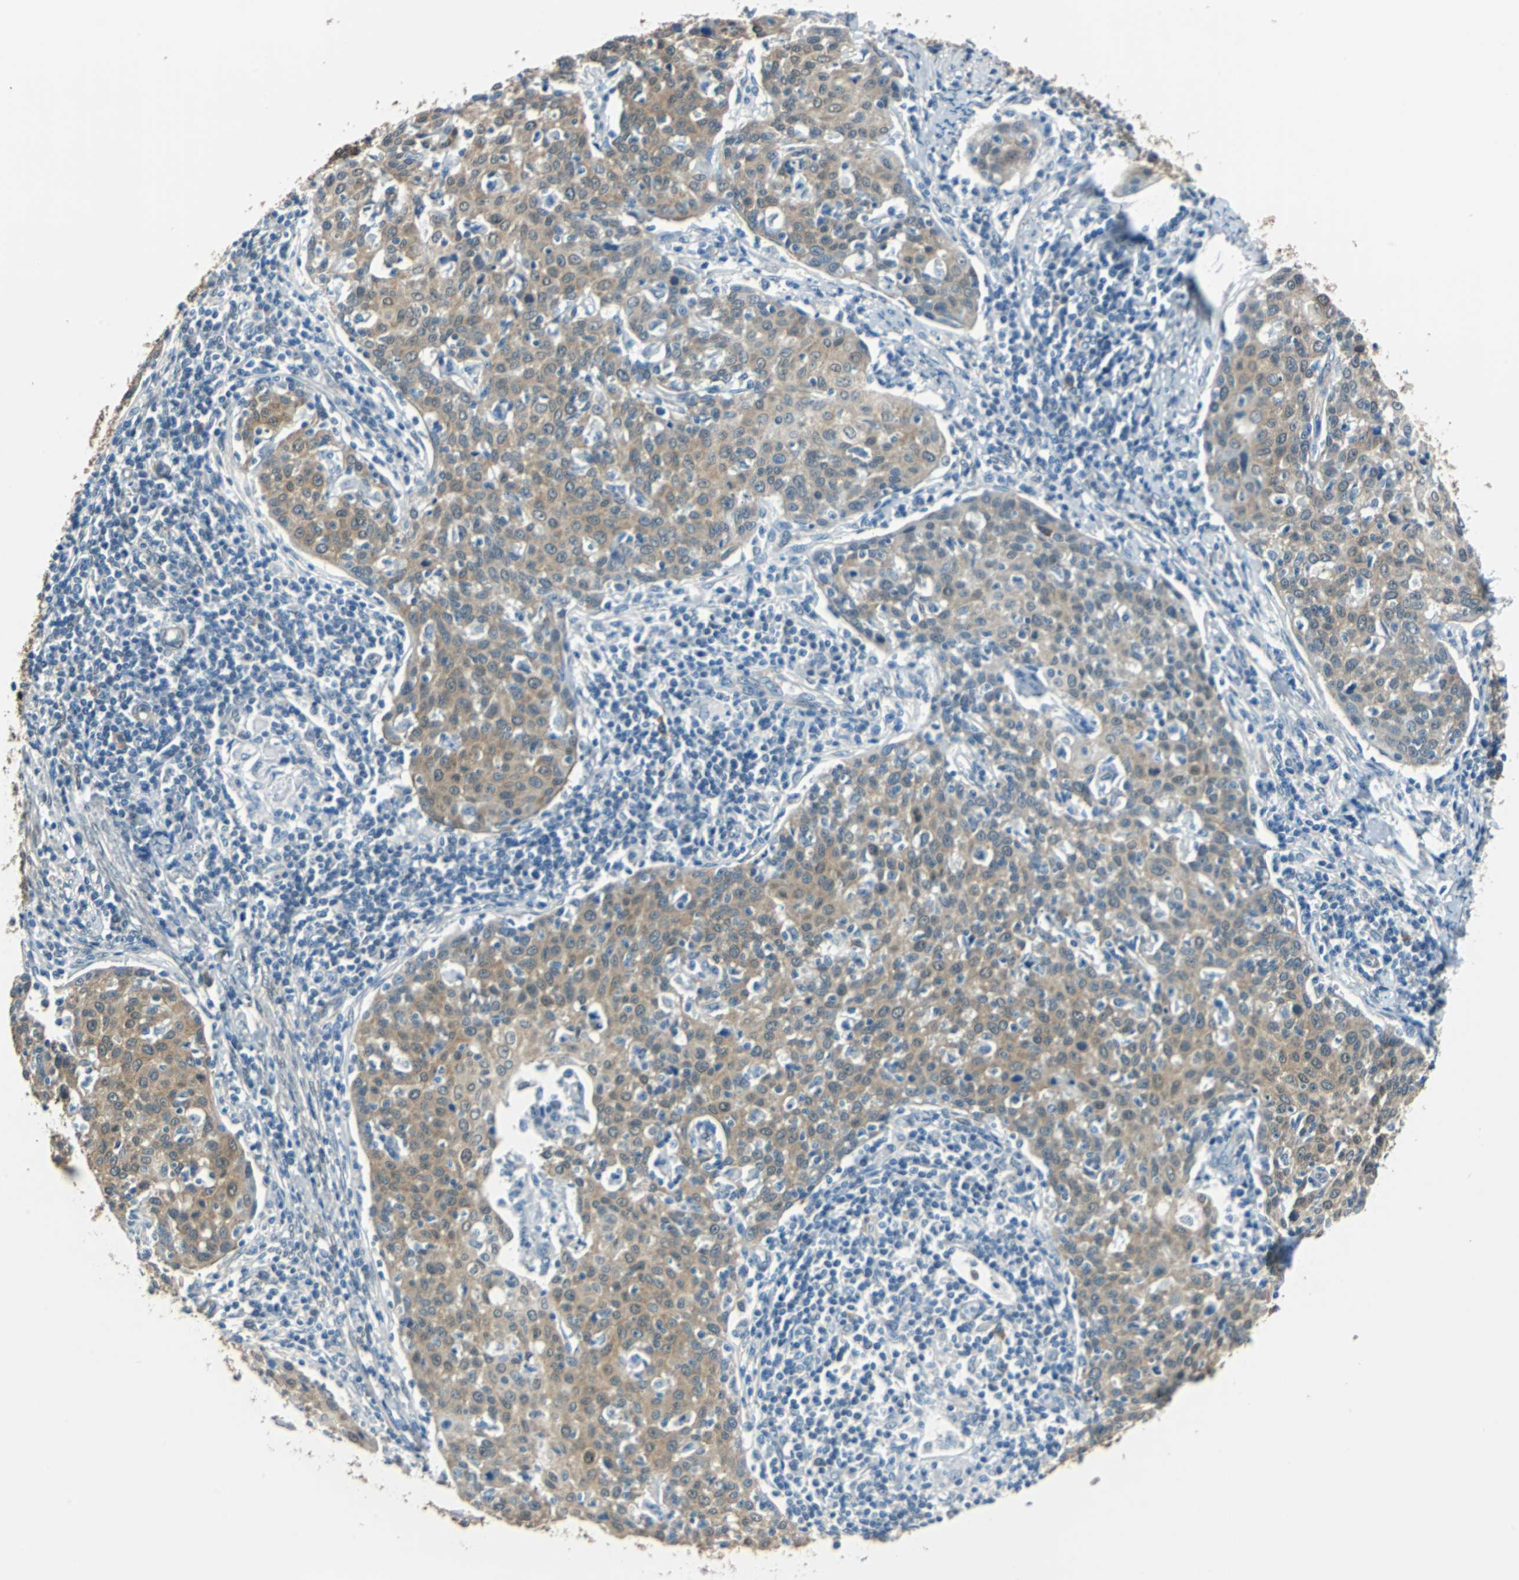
{"staining": {"intensity": "moderate", "quantity": ">75%", "location": "cytoplasmic/membranous"}, "tissue": "cervical cancer", "cell_type": "Tumor cells", "image_type": "cancer", "snomed": [{"axis": "morphology", "description": "Squamous cell carcinoma, NOS"}, {"axis": "topography", "description": "Cervix"}], "caption": "Cervical cancer (squamous cell carcinoma) stained with a brown dye exhibits moderate cytoplasmic/membranous positive staining in about >75% of tumor cells.", "gene": "FKBP4", "patient": {"sex": "female", "age": 38}}